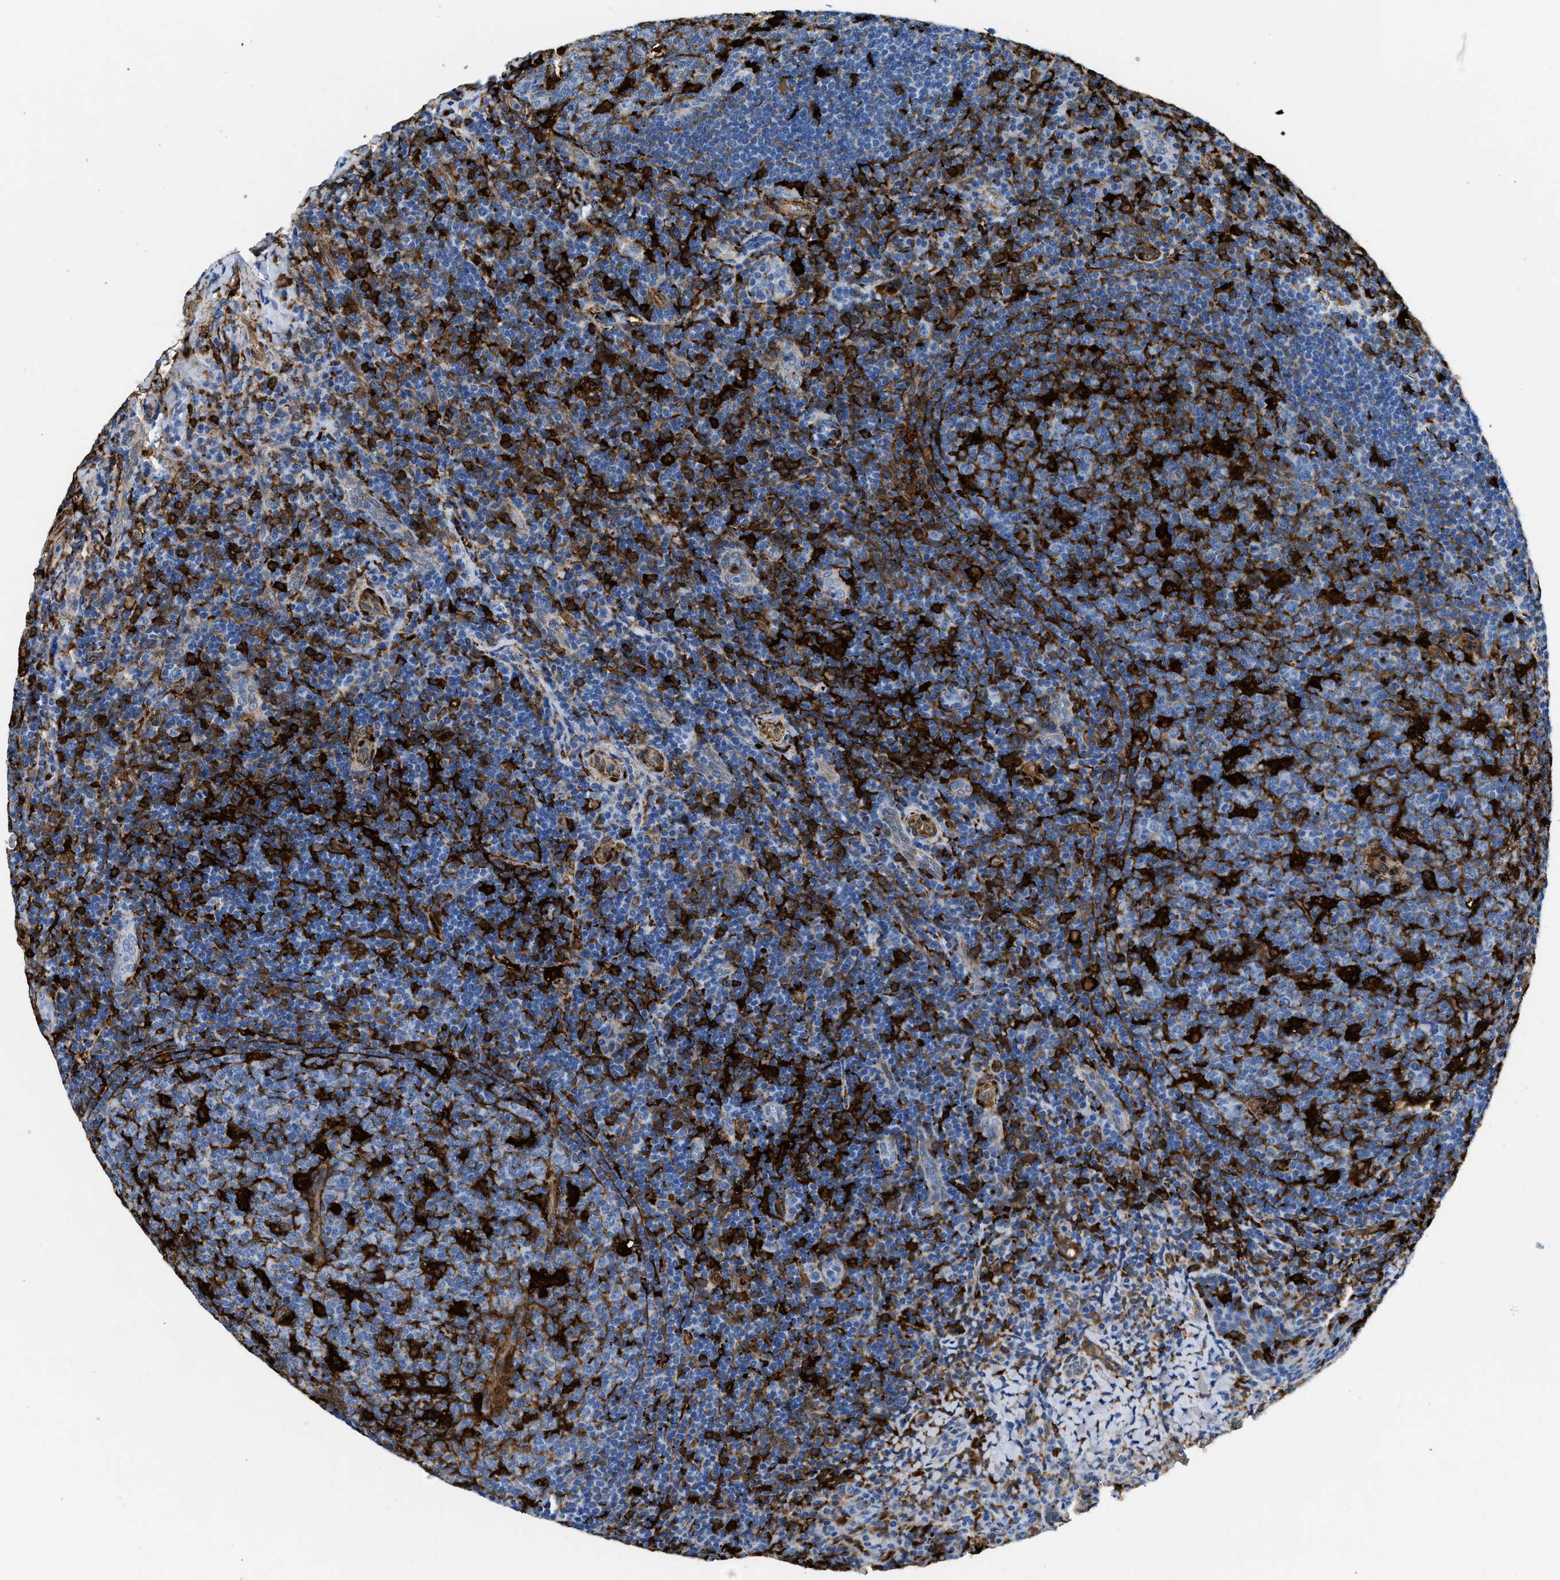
{"staining": {"intensity": "strong", "quantity": "25%-75%", "location": "cytoplasmic/membranous"}, "tissue": "tonsil", "cell_type": "Germinal center cells", "image_type": "normal", "snomed": [{"axis": "morphology", "description": "Normal tissue, NOS"}, {"axis": "topography", "description": "Tonsil"}], "caption": "Protein expression analysis of benign human tonsil reveals strong cytoplasmic/membranous staining in about 25%-75% of germinal center cells.", "gene": "GSN", "patient": {"sex": "male", "age": 17}}